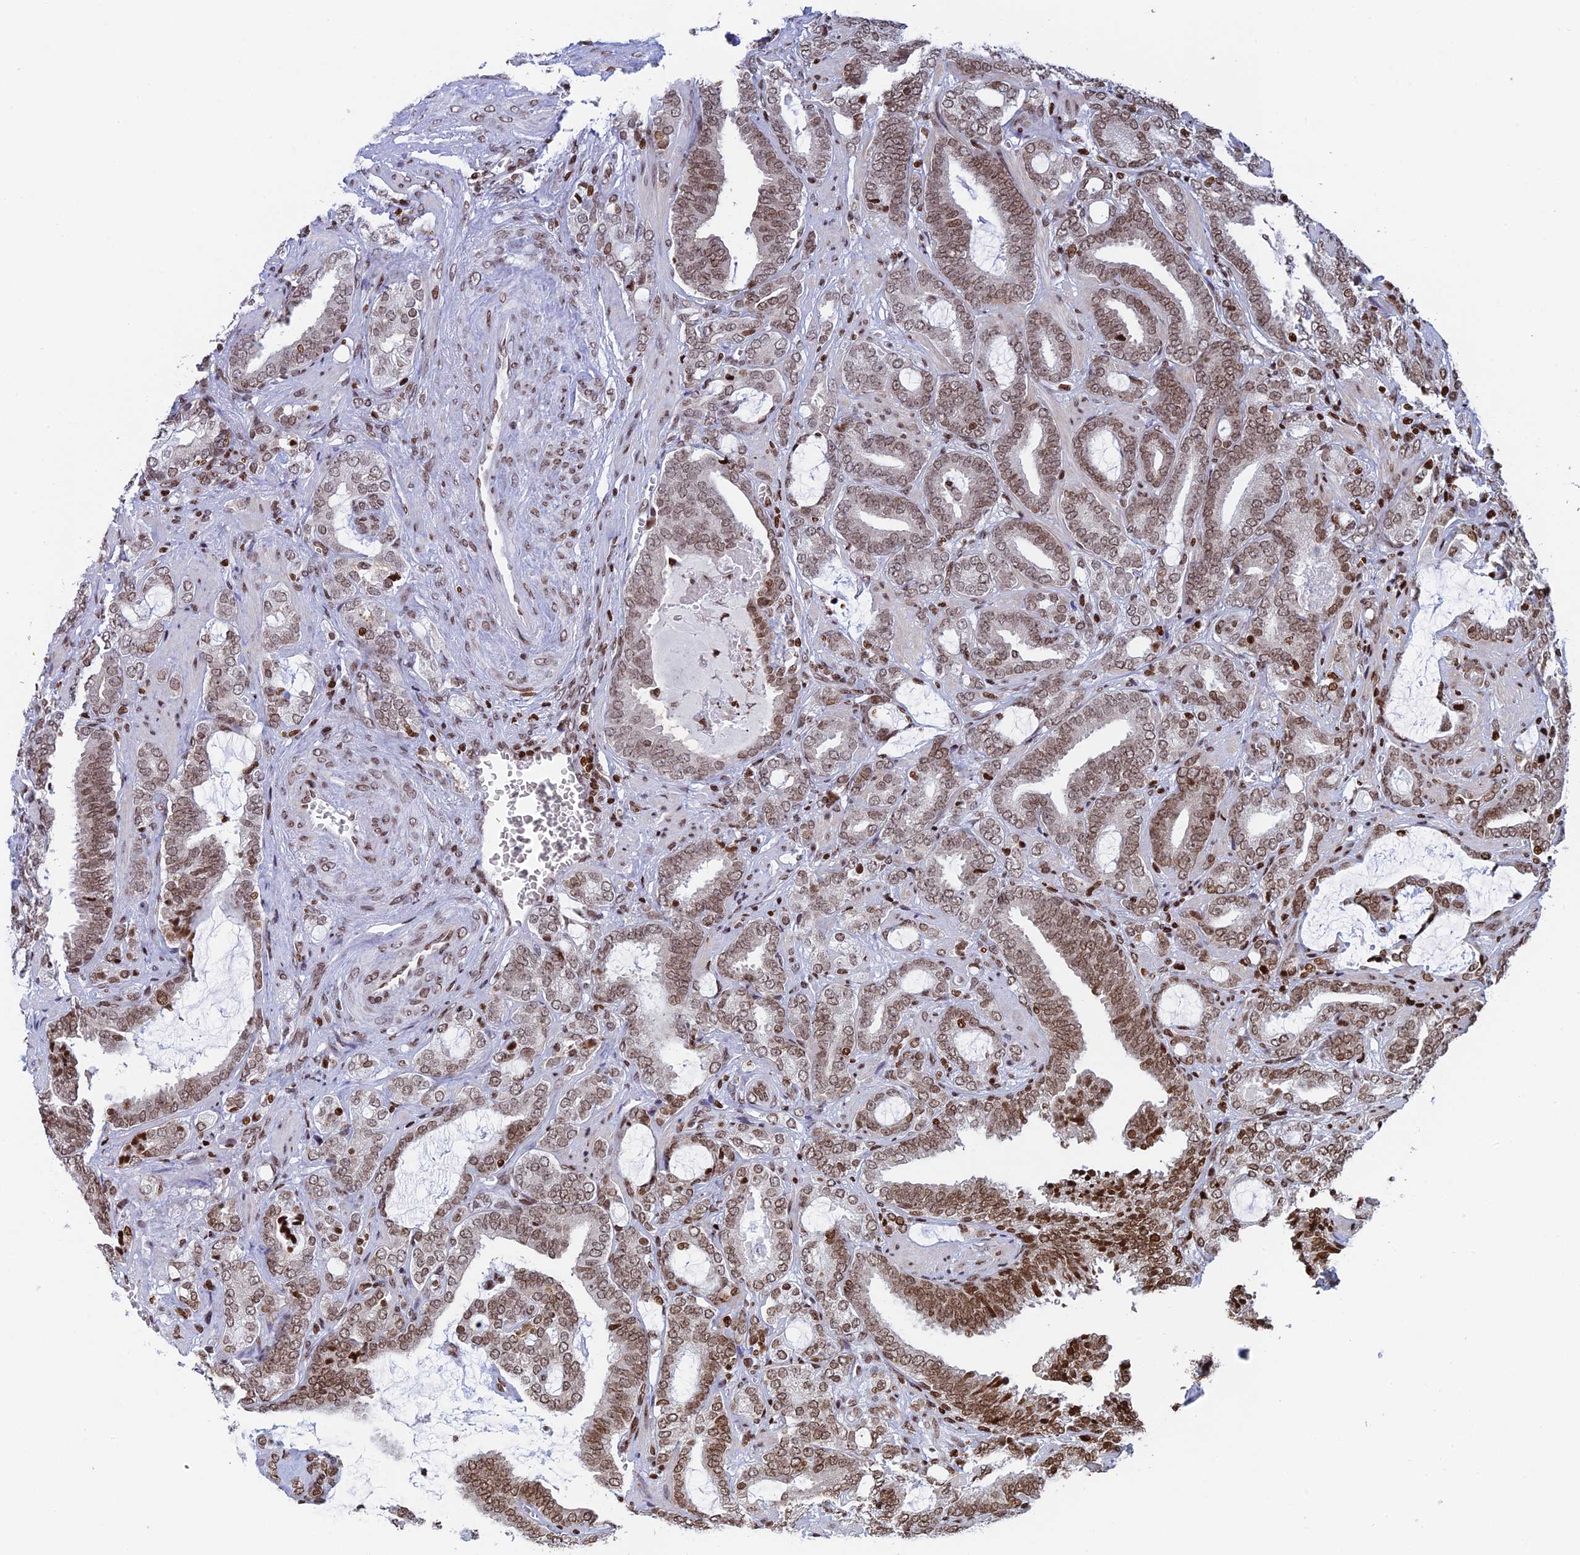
{"staining": {"intensity": "moderate", "quantity": ">75%", "location": "nuclear"}, "tissue": "prostate cancer", "cell_type": "Tumor cells", "image_type": "cancer", "snomed": [{"axis": "morphology", "description": "Adenocarcinoma, High grade"}, {"axis": "topography", "description": "Prostate and seminal vesicle, NOS"}], "caption": "An IHC histopathology image of tumor tissue is shown. Protein staining in brown labels moderate nuclear positivity in prostate adenocarcinoma (high-grade) within tumor cells.", "gene": "RPAP1", "patient": {"sex": "male", "age": 67}}